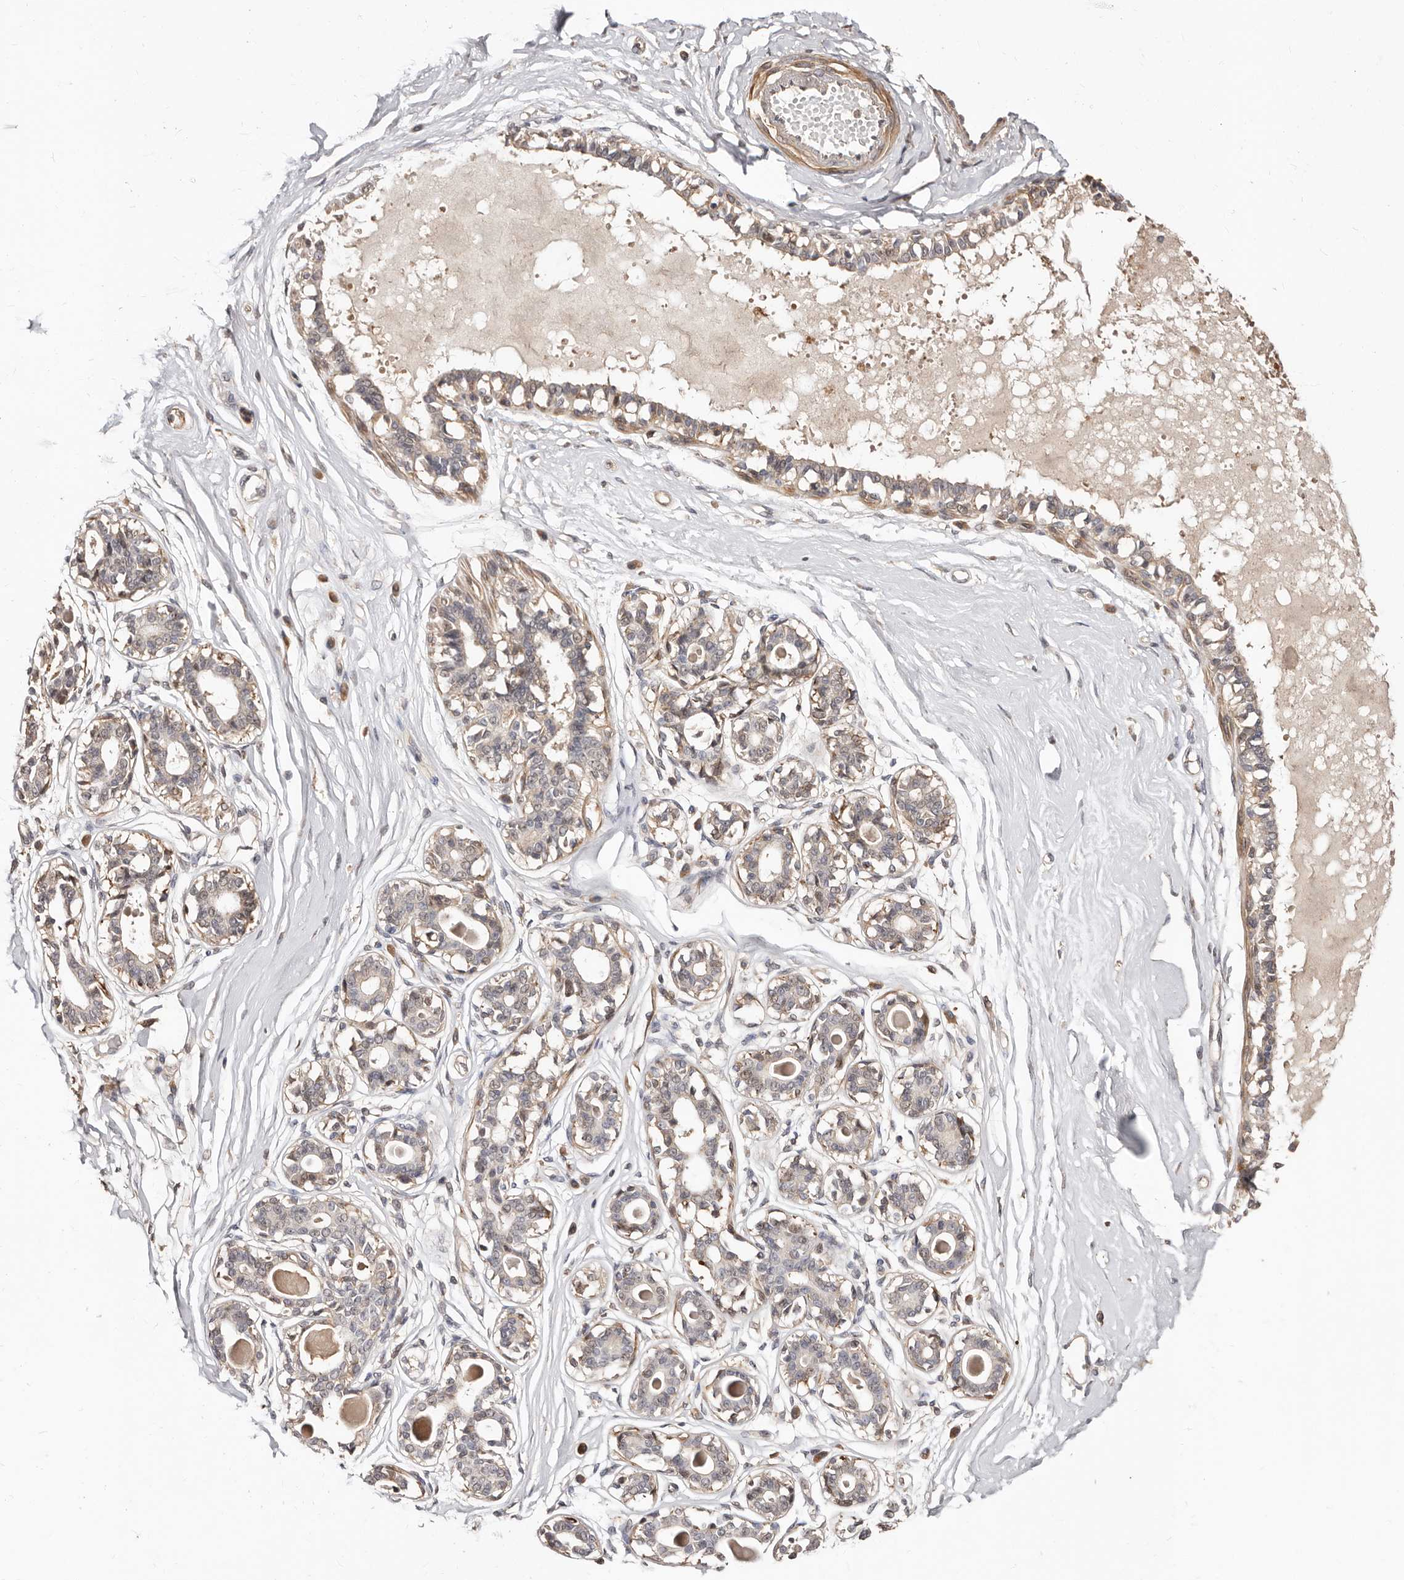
{"staining": {"intensity": "weak", "quantity": "<25%", "location": "cytoplasmic/membranous"}, "tissue": "breast", "cell_type": "Adipocytes", "image_type": "normal", "snomed": [{"axis": "morphology", "description": "Normal tissue, NOS"}, {"axis": "topography", "description": "Breast"}], "caption": "Adipocytes show no significant staining in benign breast. (DAB (3,3'-diaminobenzidine) immunohistochemistry visualized using brightfield microscopy, high magnification).", "gene": "APOL6", "patient": {"sex": "female", "age": 45}}